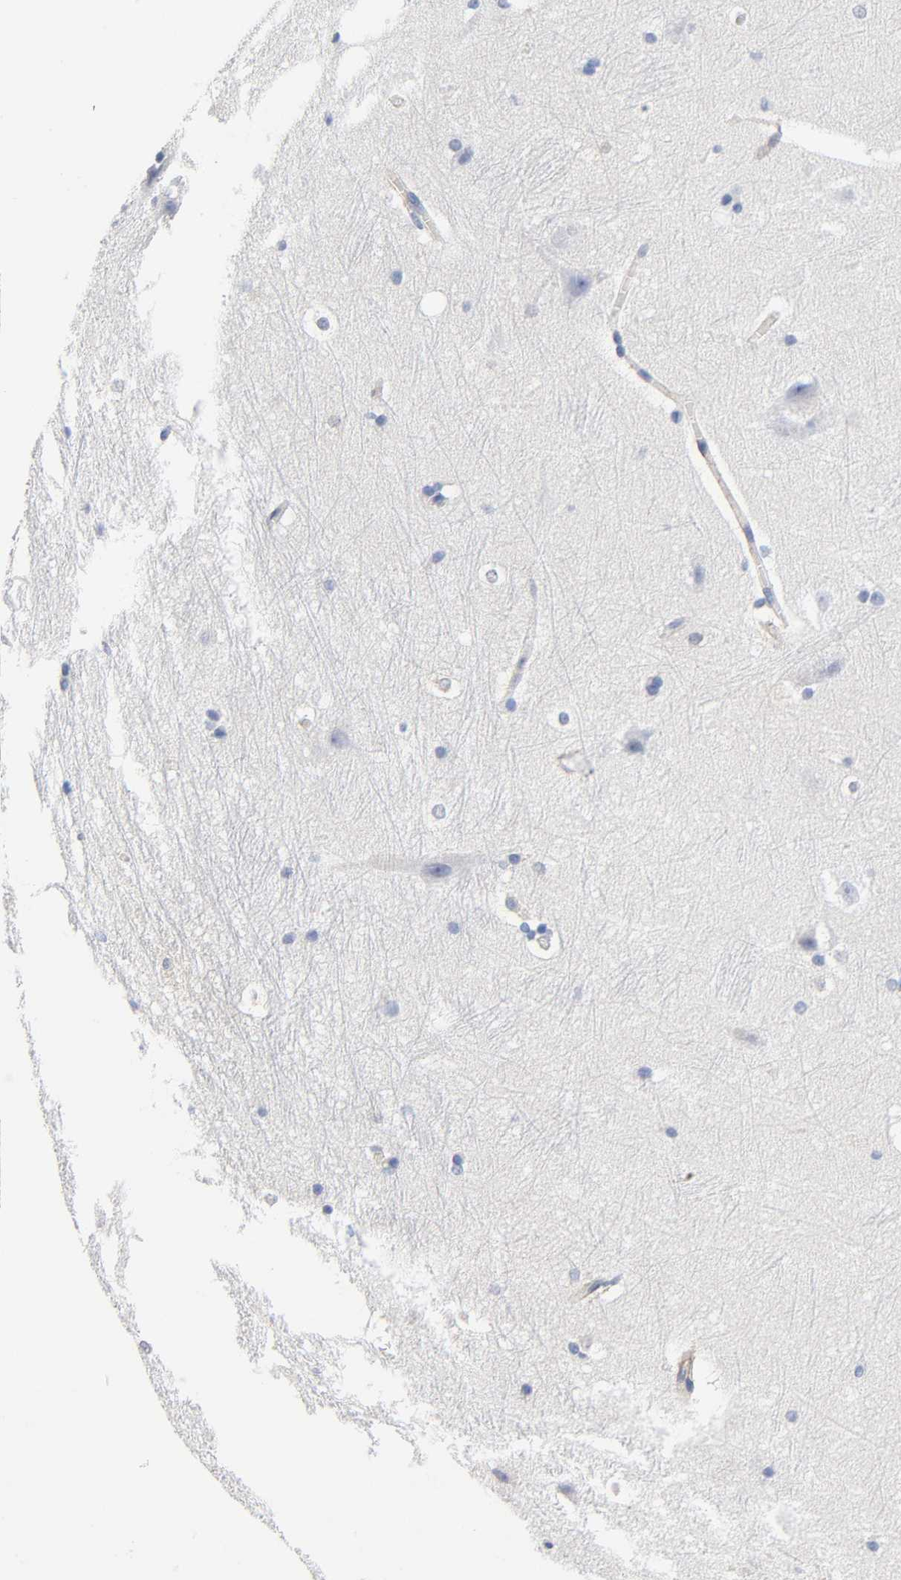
{"staining": {"intensity": "moderate", "quantity": "25%-75%", "location": "cytoplasmic/membranous"}, "tissue": "hippocampus", "cell_type": "Glial cells", "image_type": "normal", "snomed": [{"axis": "morphology", "description": "Normal tissue, NOS"}, {"axis": "topography", "description": "Hippocampus"}], "caption": "Immunohistochemical staining of normal hippocampus reveals moderate cytoplasmic/membranous protein positivity in approximately 25%-75% of glial cells. The protein of interest is shown in brown color, while the nuclei are stained blue.", "gene": "TNC", "patient": {"sex": "female", "age": 19}}